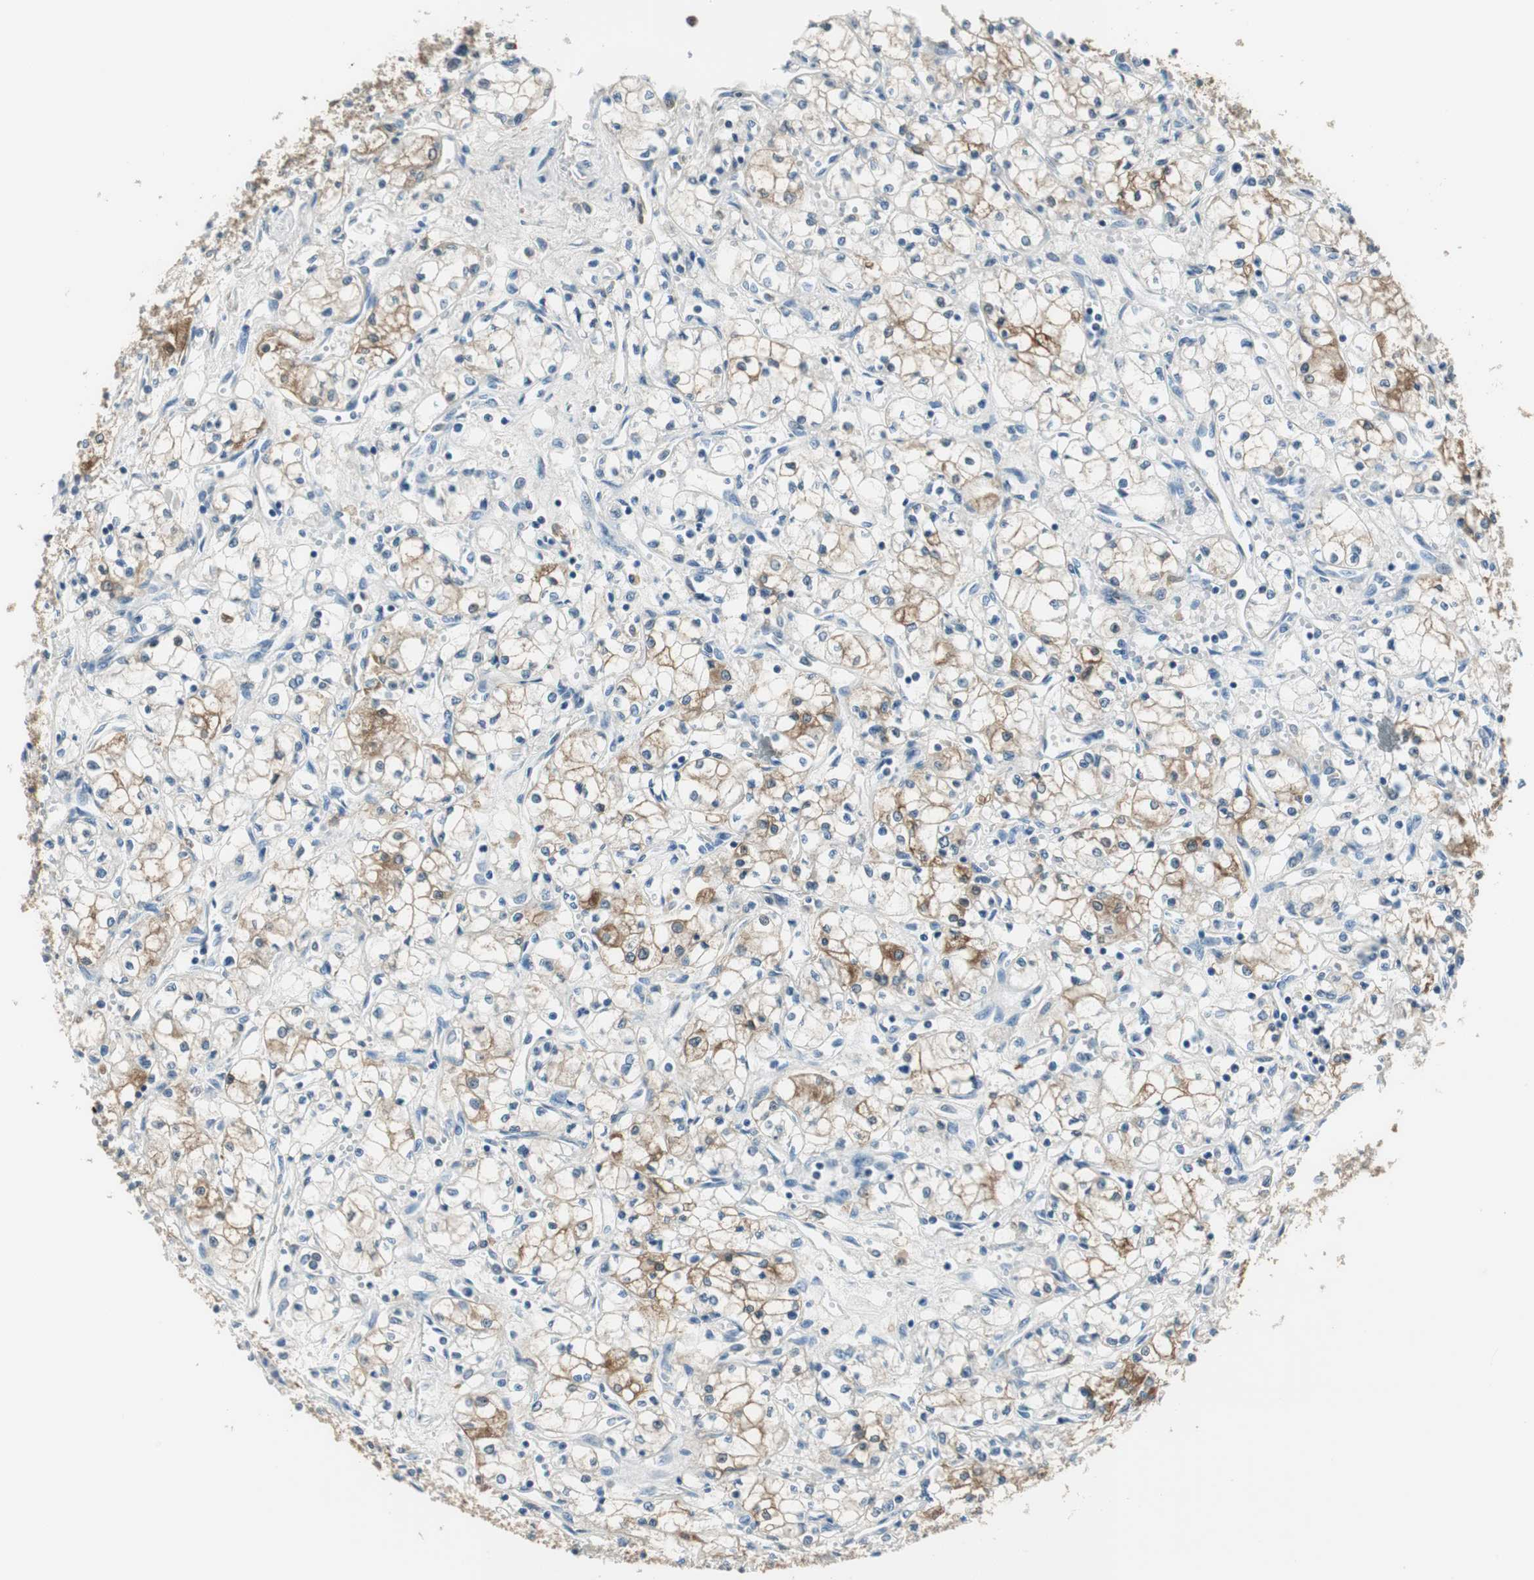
{"staining": {"intensity": "moderate", "quantity": "25%-75%", "location": "cytoplasmic/membranous"}, "tissue": "renal cancer", "cell_type": "Tumor cells", "image_type": "cancer", "snomed": [{"axis": "morphology", "description": "Normal tissue, NOS"}, {"axis": "morphology", "description": "Adenocarcinoma, NOS"}, {"axis": "topography", "description": "Kidney"}], "caption": "Renal cancer (adenocarcinoma) stained for a protein (brown) demonstrates moderate cytoplasmic/membranous positive staining in approximately 25%-75% of tumor cells.", "gene": "MSTO1", "patient": {"sex": "male", "age": 59}}